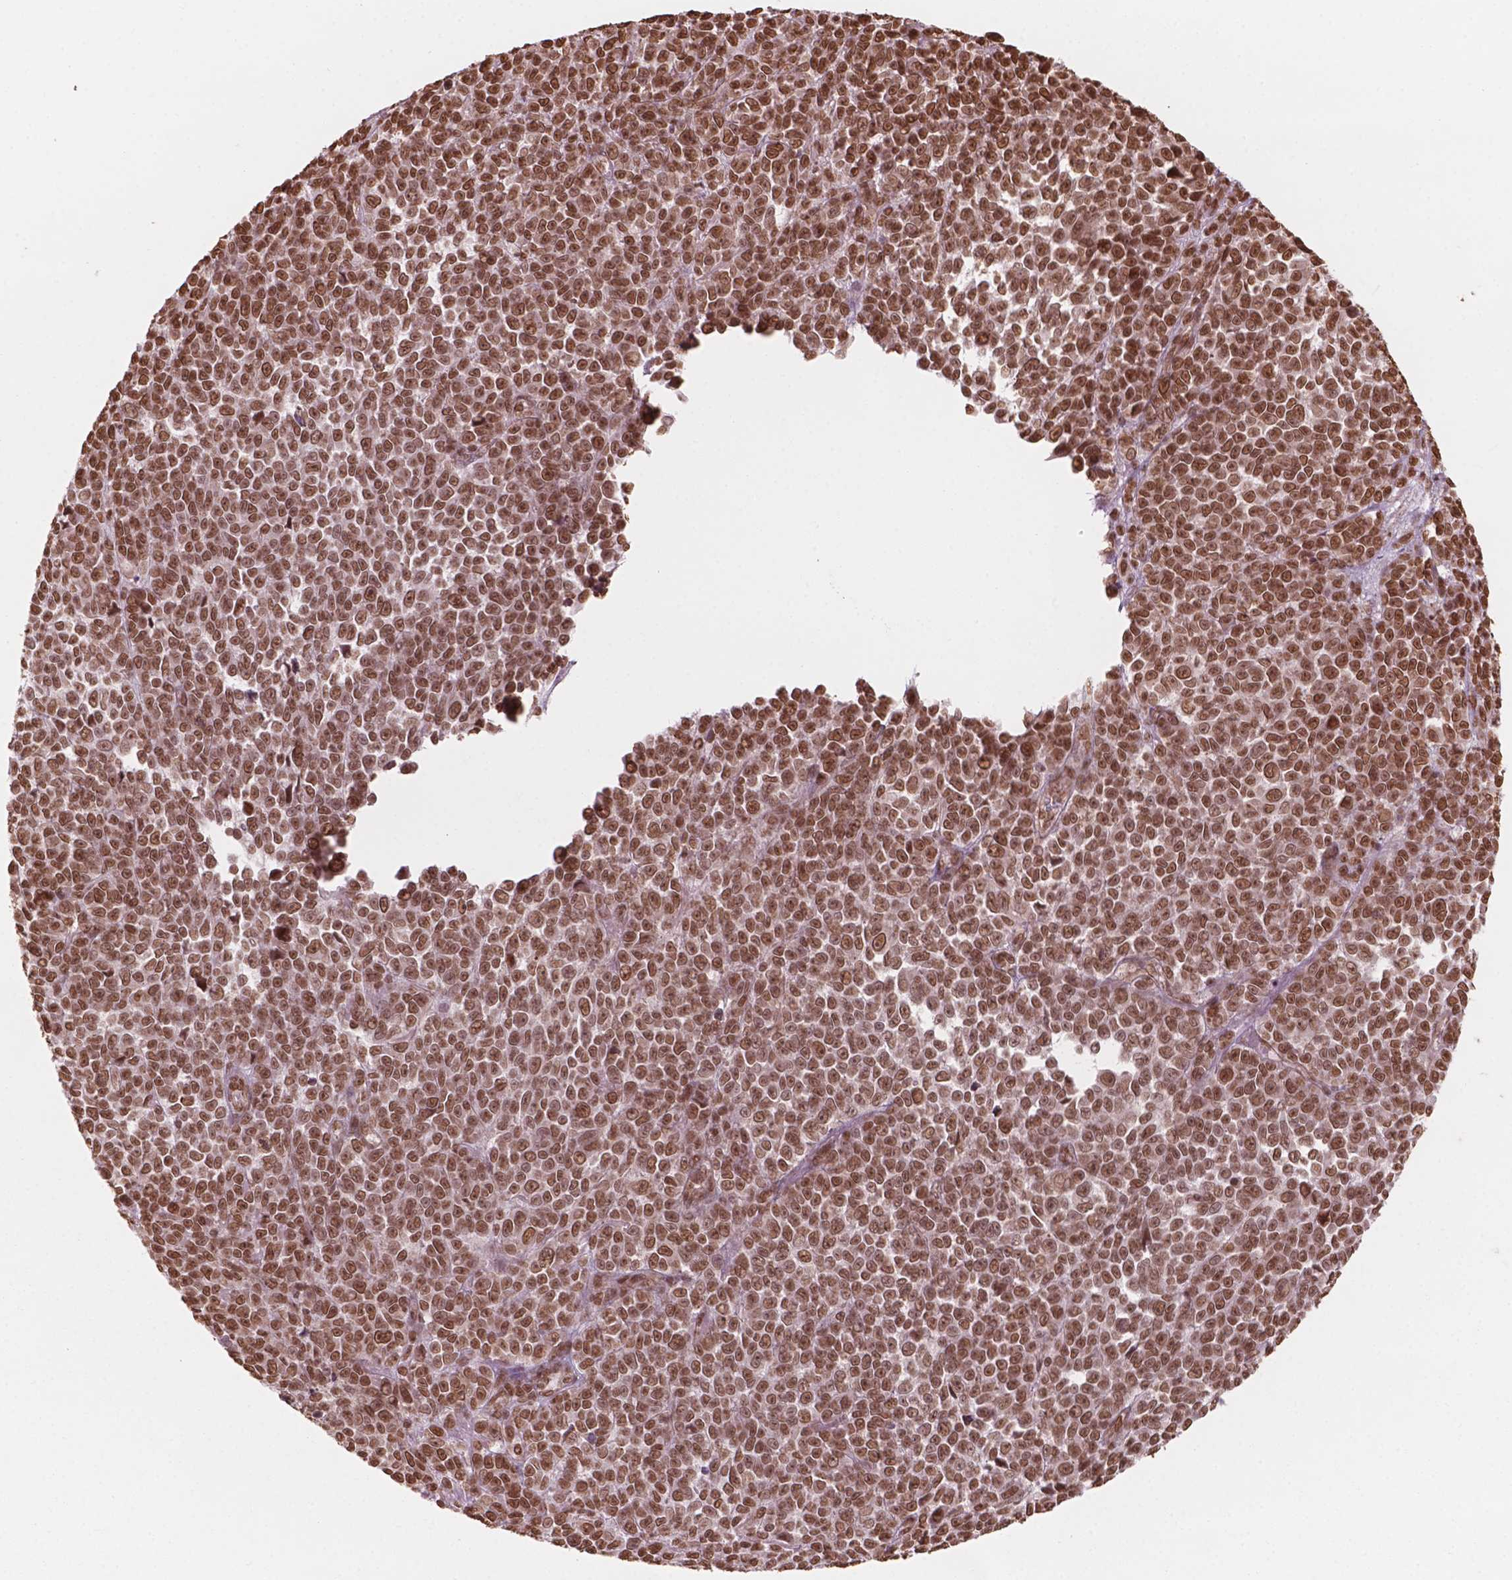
{"staining": {"intensity": "moderate", "quantity": ">75%", "location": "nuclear"}, "tissue": "melanoma", "cell_type": "Tumor cells", "image_type": "cancer", "snomed": [{"axis": "morphology", "description": "Malignant melanoma, NOS"}, {"axis": "topography", "description": "Skin"}], "caption": "Tumor cells show moderate nuclear expression in approximately >75% of cells in melanoma.", "gene": "GTF3C5", "patient": {"sex": "female", "age": 95}}